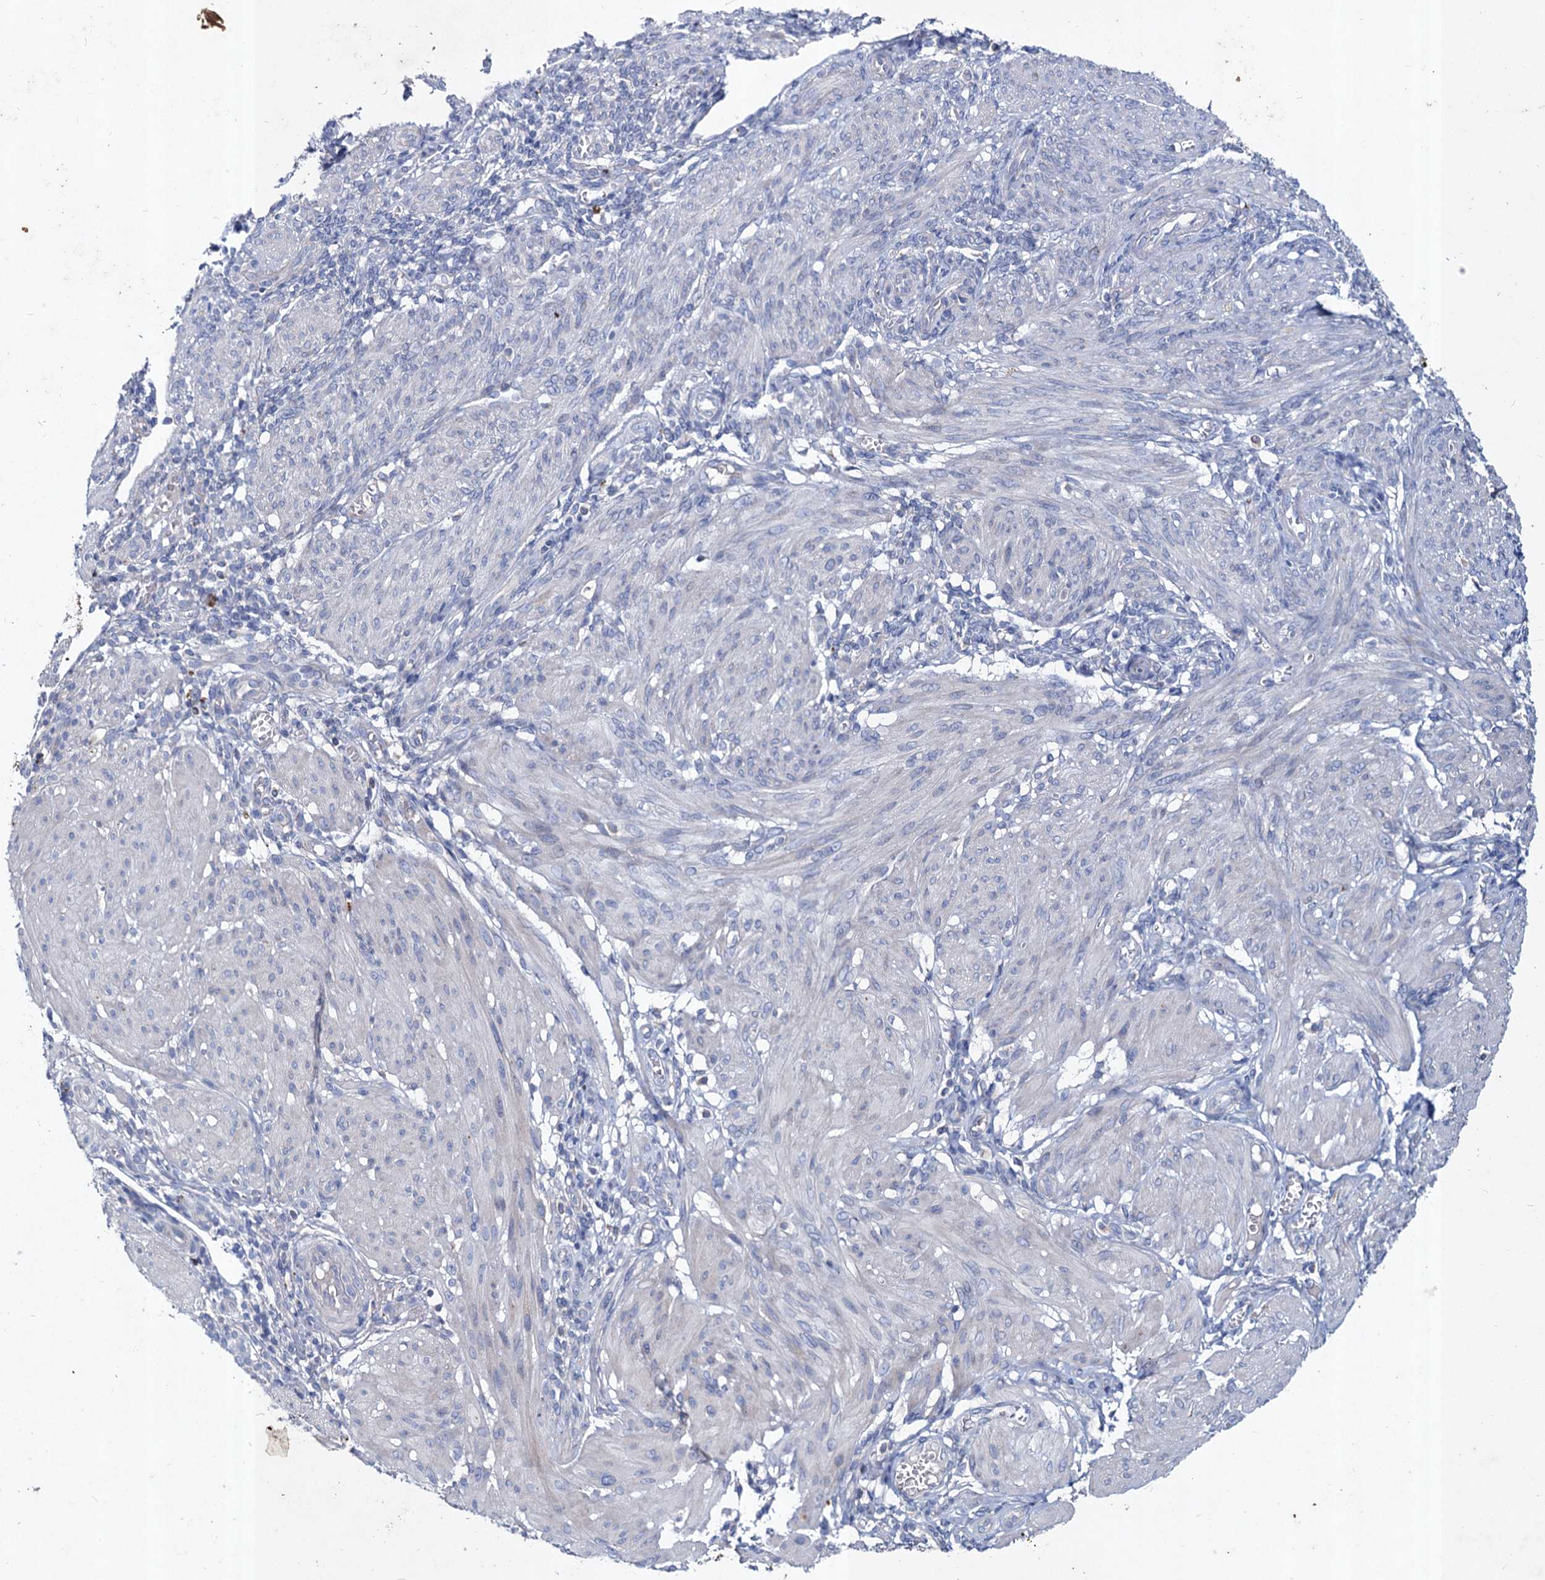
{"staining": {"intensity": "negative", "quantity": "none", "location": "none"}, "tissue": "smooth muscle", "cell_type": "Smooth muscle cells", "image_type": "normal", "snomed": [{"axis": "morphology", "description": "Normal tissue, NOS"}, {"axis": "topography", "description": "Smooth muscle"}], "caption": "Image shows no protein staining in smooth muscle cells of unremarkable smooth muscle.", "gene": "TMX2", "patient": {"sex": "female", "age": 39}}